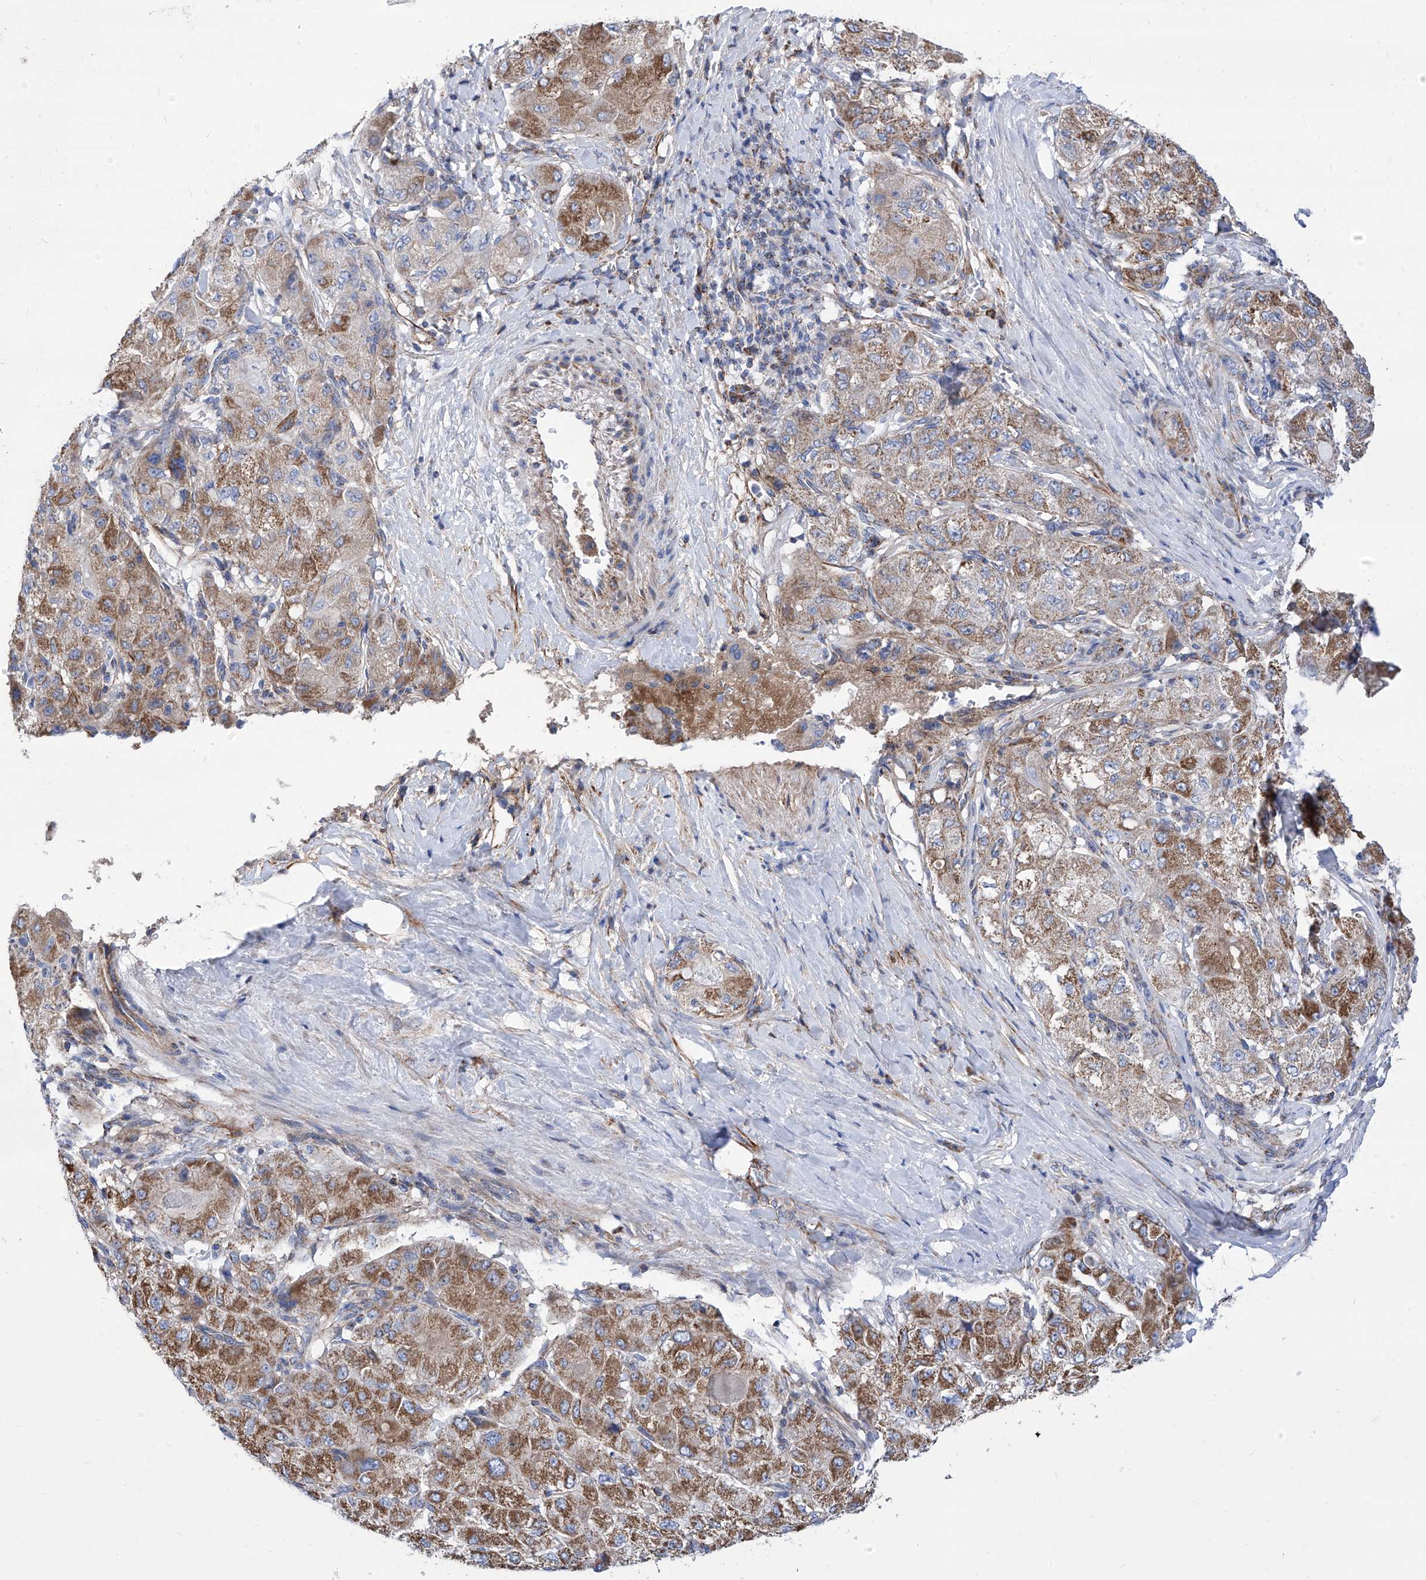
{"staining": {"intensity": "moderate", "quantity": ">75%", "location": "cytoplasmic/membranous"}, "tissue": "liver cancer", "cell_type": "Tumor cells", "image_type": "cancer", "snomed": [{"axis": "morphology", "description": "Carcinoma, Hepatocellular, NOS"}, {"axis": "topography", "description": "Liver"}], "caption": "Protein staining of liver cancer tissue reveals moderate cytoplasmic/membranous positivity in approximately >75% of tumor cells. (DAB IHC, brown staining for protein, blue staining for nuclei).", "gene": "SRBD1", "patient": {"sex": "male", "age": 80}}